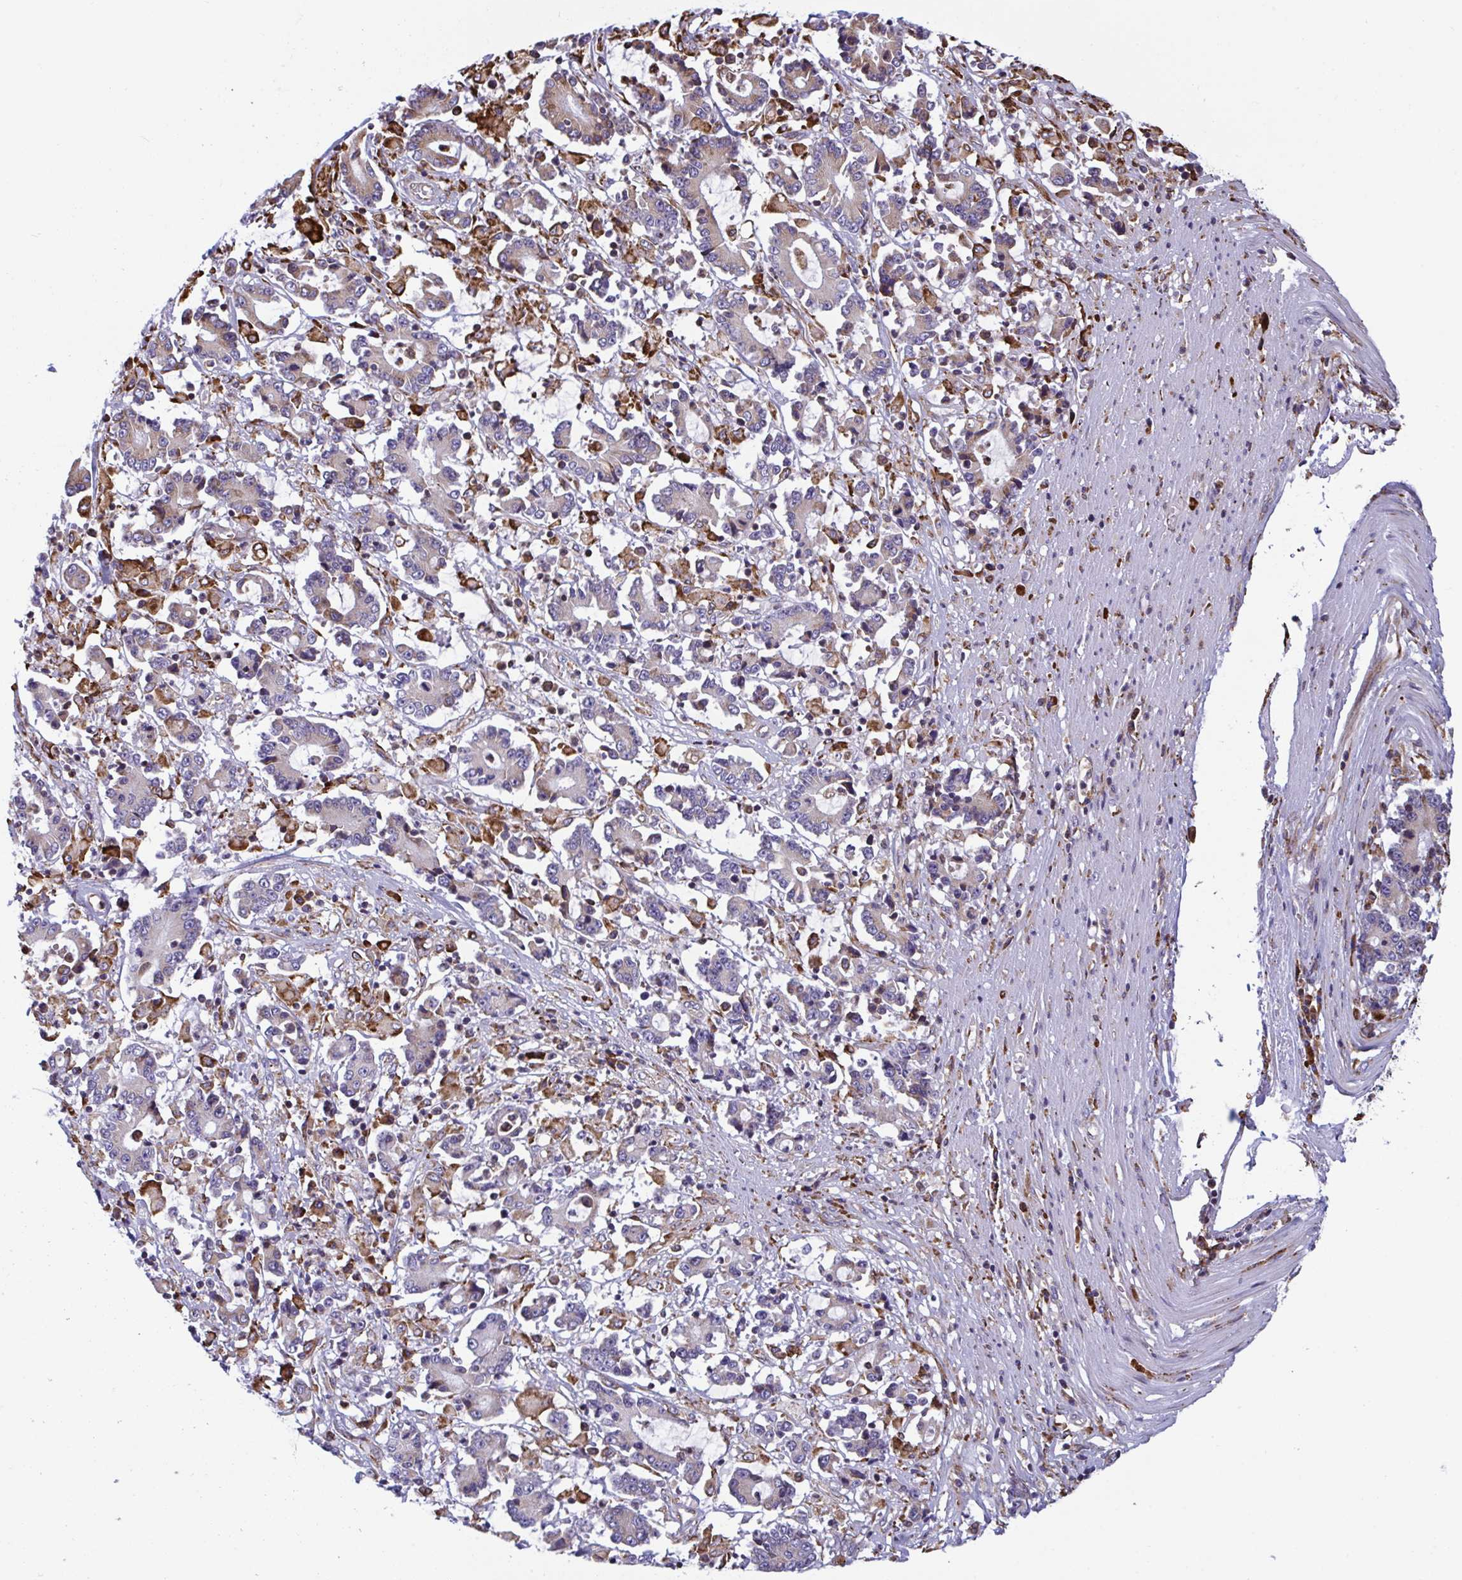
{"staining": {"intensity": "weak", "quantity": "<25%", "location": "cytoplasmic/membranous"}, "tissue": "stomach cancer", "cell_type": "Tumor cells", "image_type": "cancer", "snomed": [{"axis": "morphology", "description": "Adenocarcinoma, NOS"}, {"axis": "topography", "description": "Stomach, upper"}], "caption": "Immunohistochemical staining of human stomach cancer (adenocarcinoma) reveals no significant staining in tumor cells.", "gene": "PEAK3", "patient": {"sex": "male", "age": 68}}